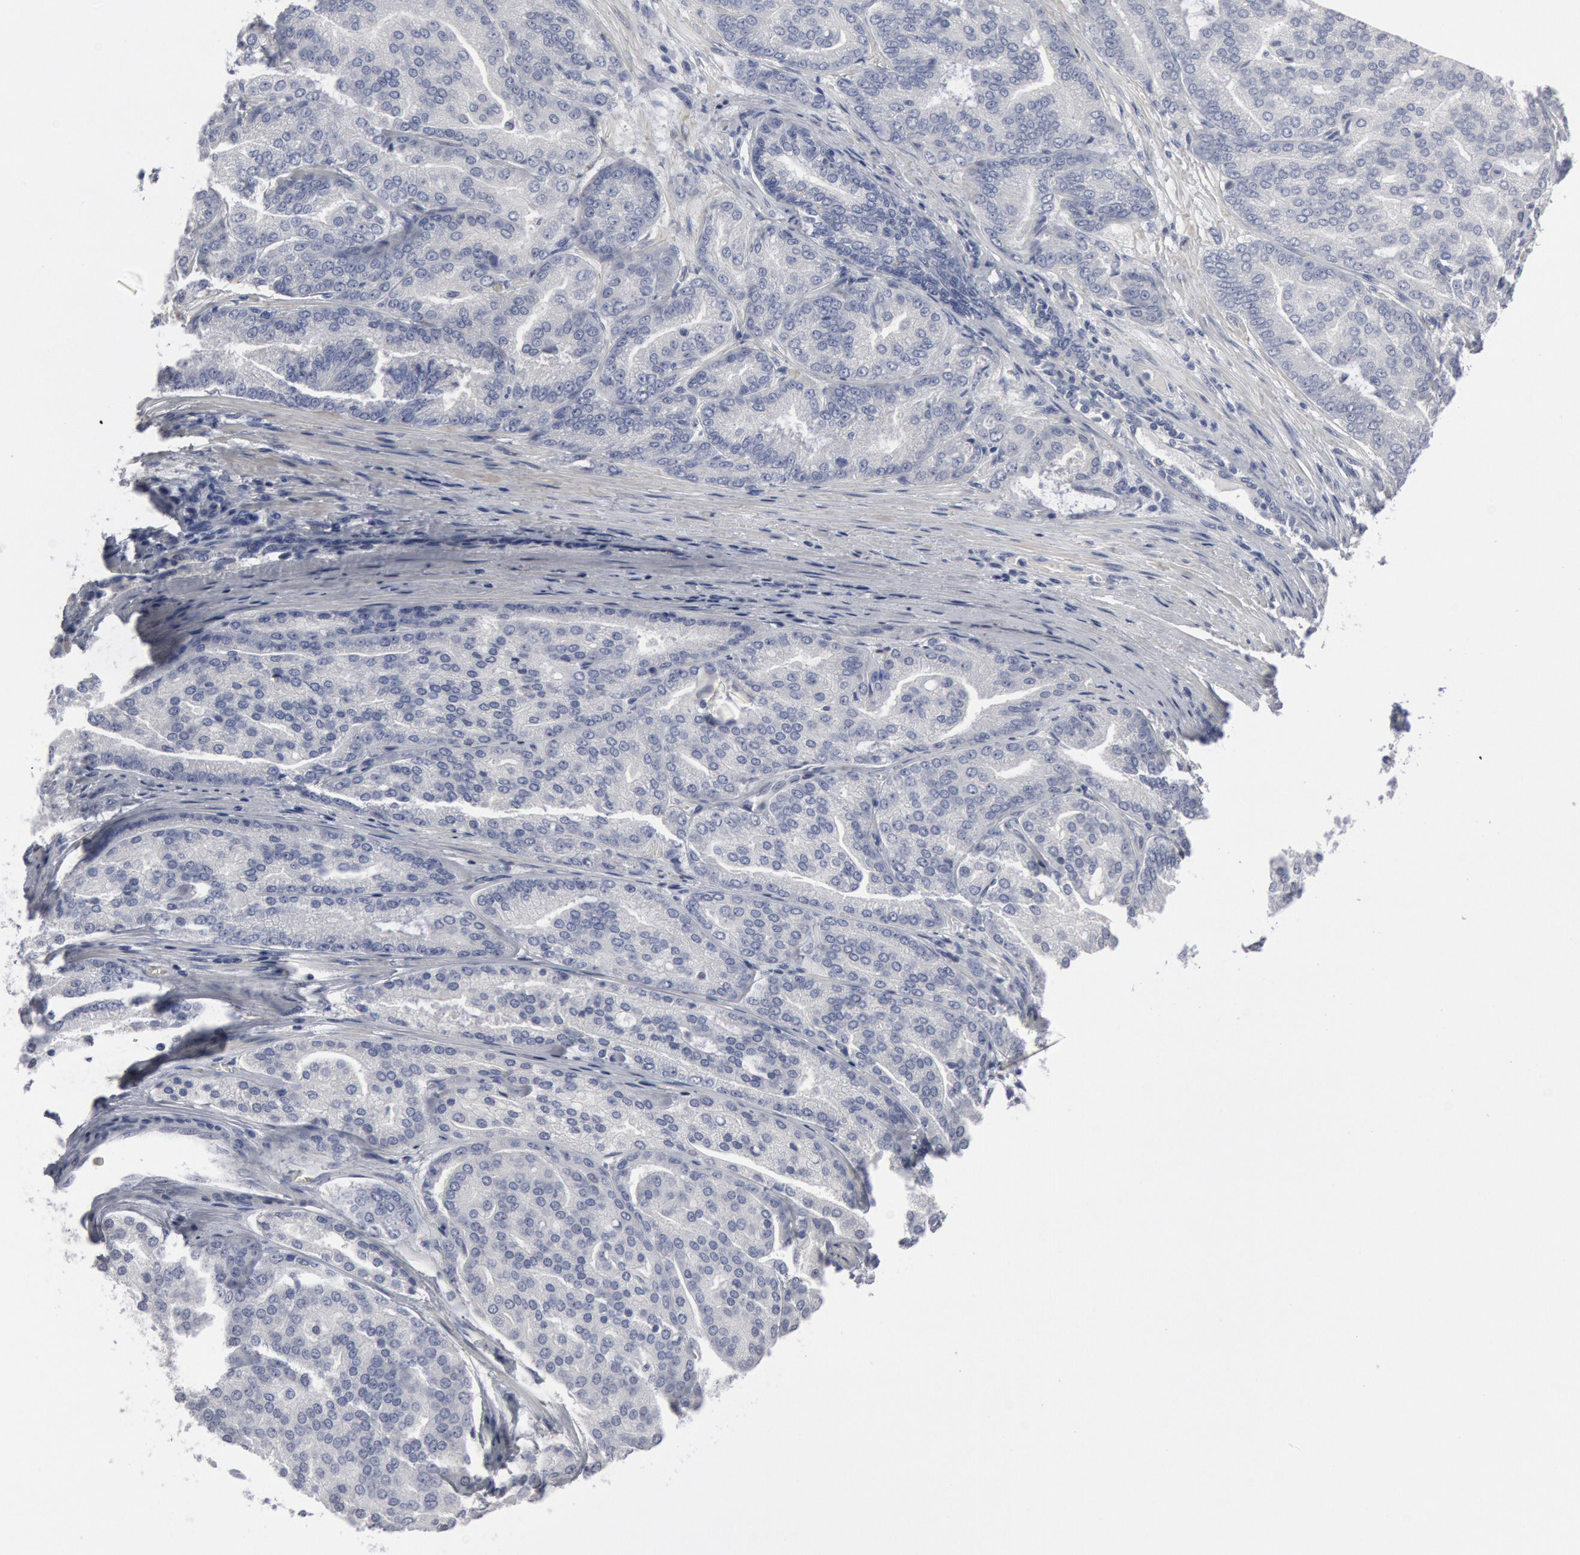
{"staining": {"intensity": "negative", "quantity": "none", "location": "none"}, "tissue": "prostate cancer", "cell_type": "Tumor cells", "image_type": "cancer", "snomed": [{"axis": "morphology", "description": "Adenocarcinoma, High grade"}, {"axis": "topography", "description": "Prostate"}], "caption": "Tumor cells show no significant protein staining in prostate adenocarcinoma (high-grade).", "gene": "DMC1", "patient": {"sex": "male", "age": 64}}